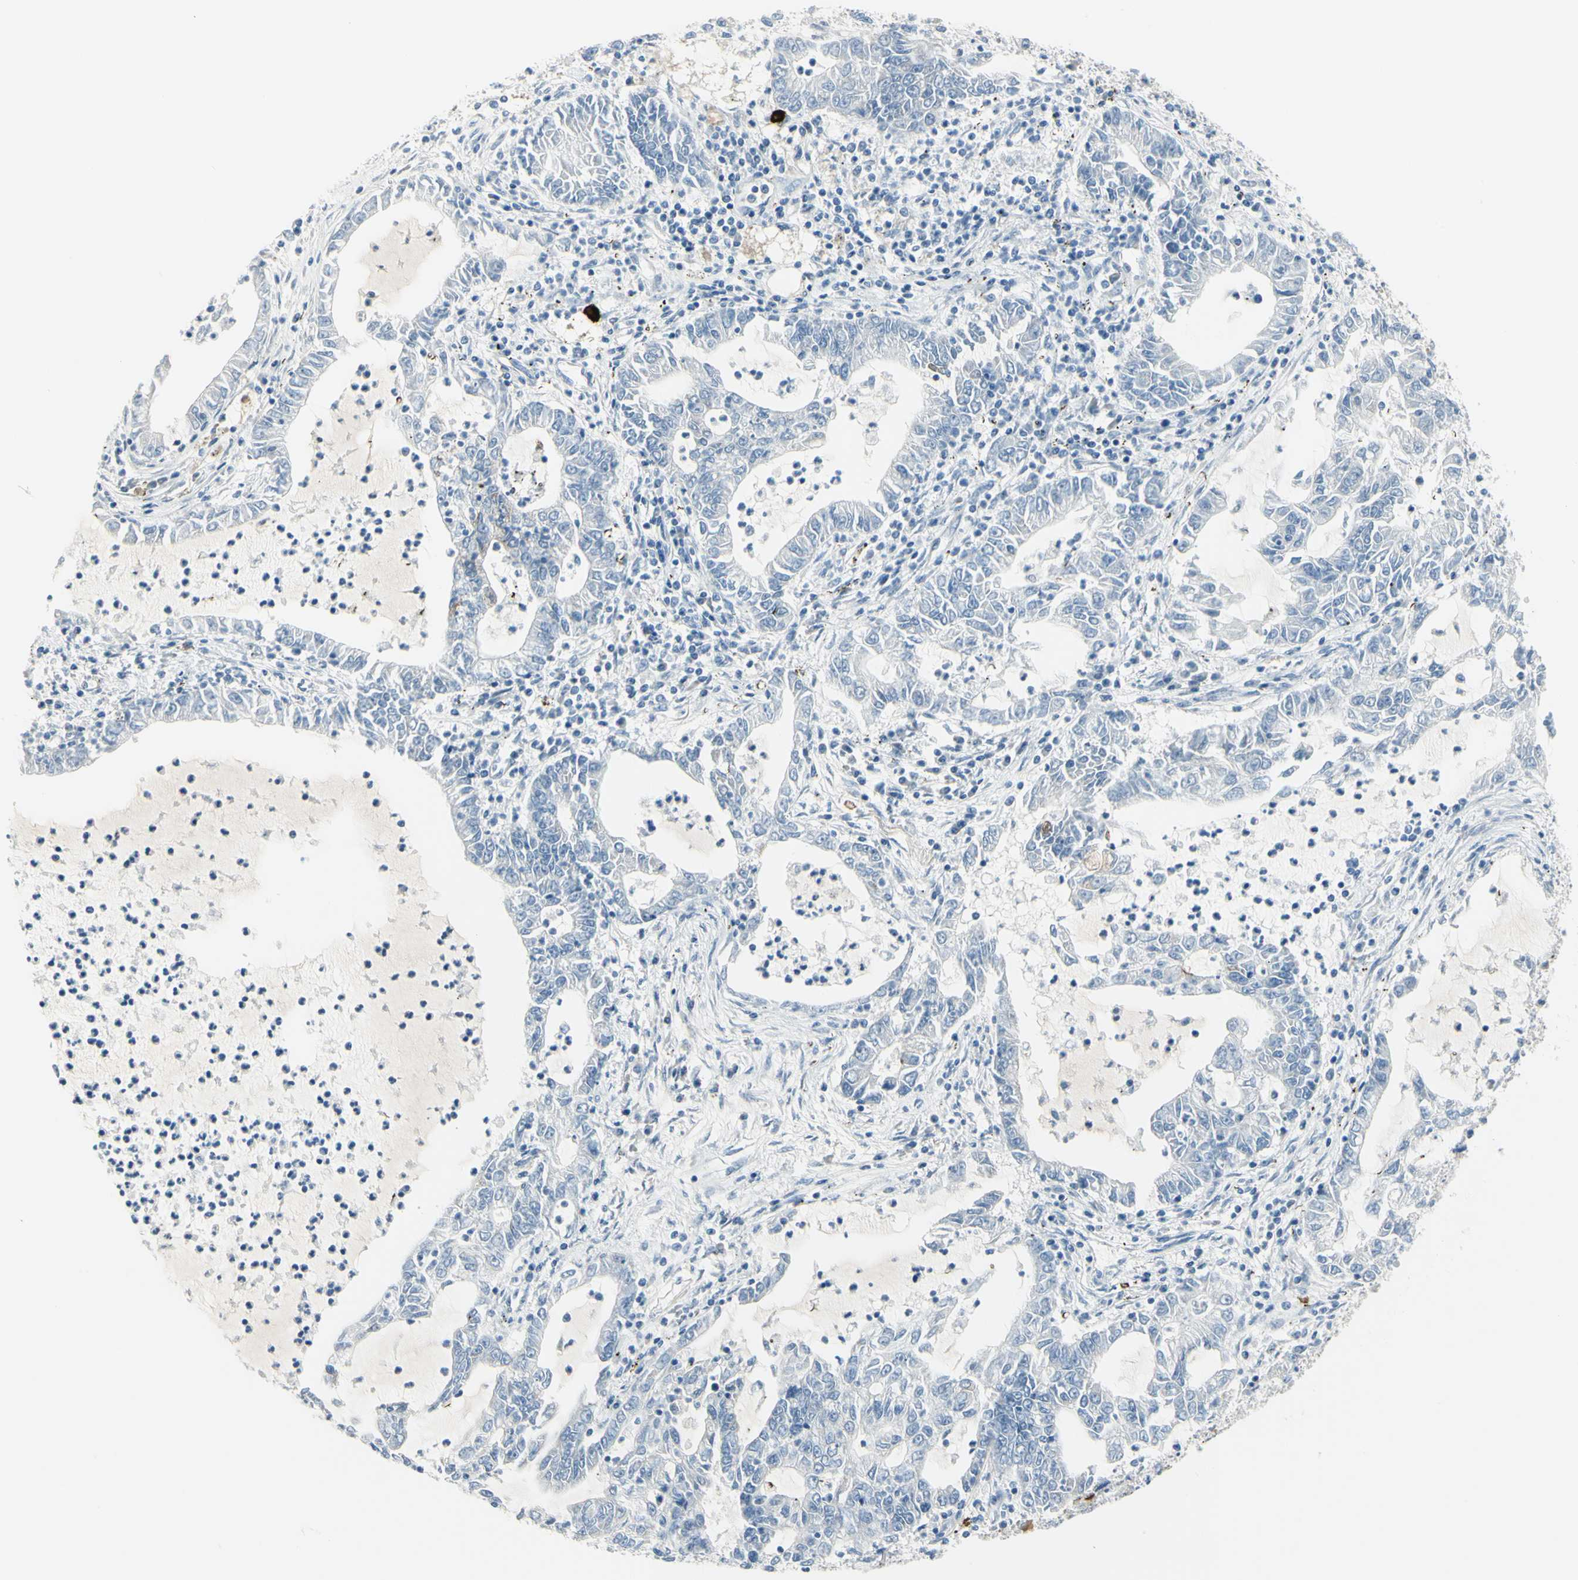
{"staining": {"intensity": "strong", "quantity": "25%-75%", "location": "cytoplasmic/membranous"}, "tissue": "lung cancer", "cell_type": "Tumor cells", "image_type": "cancer", "snomed": [{"axis": "morphology", "description": "Adenocarcinoma, NOS"}, {"axis": "topography", "description": "Lung"}], "caption": "Lung cancer (adenocarcinoma) stained for a protein (brown) reveals strong cytoplasmic/membranous positive staining in about 25%-75% of tumor cells.", "gene": "DLG4", "patient": {"sex": "female", "age": 51}}